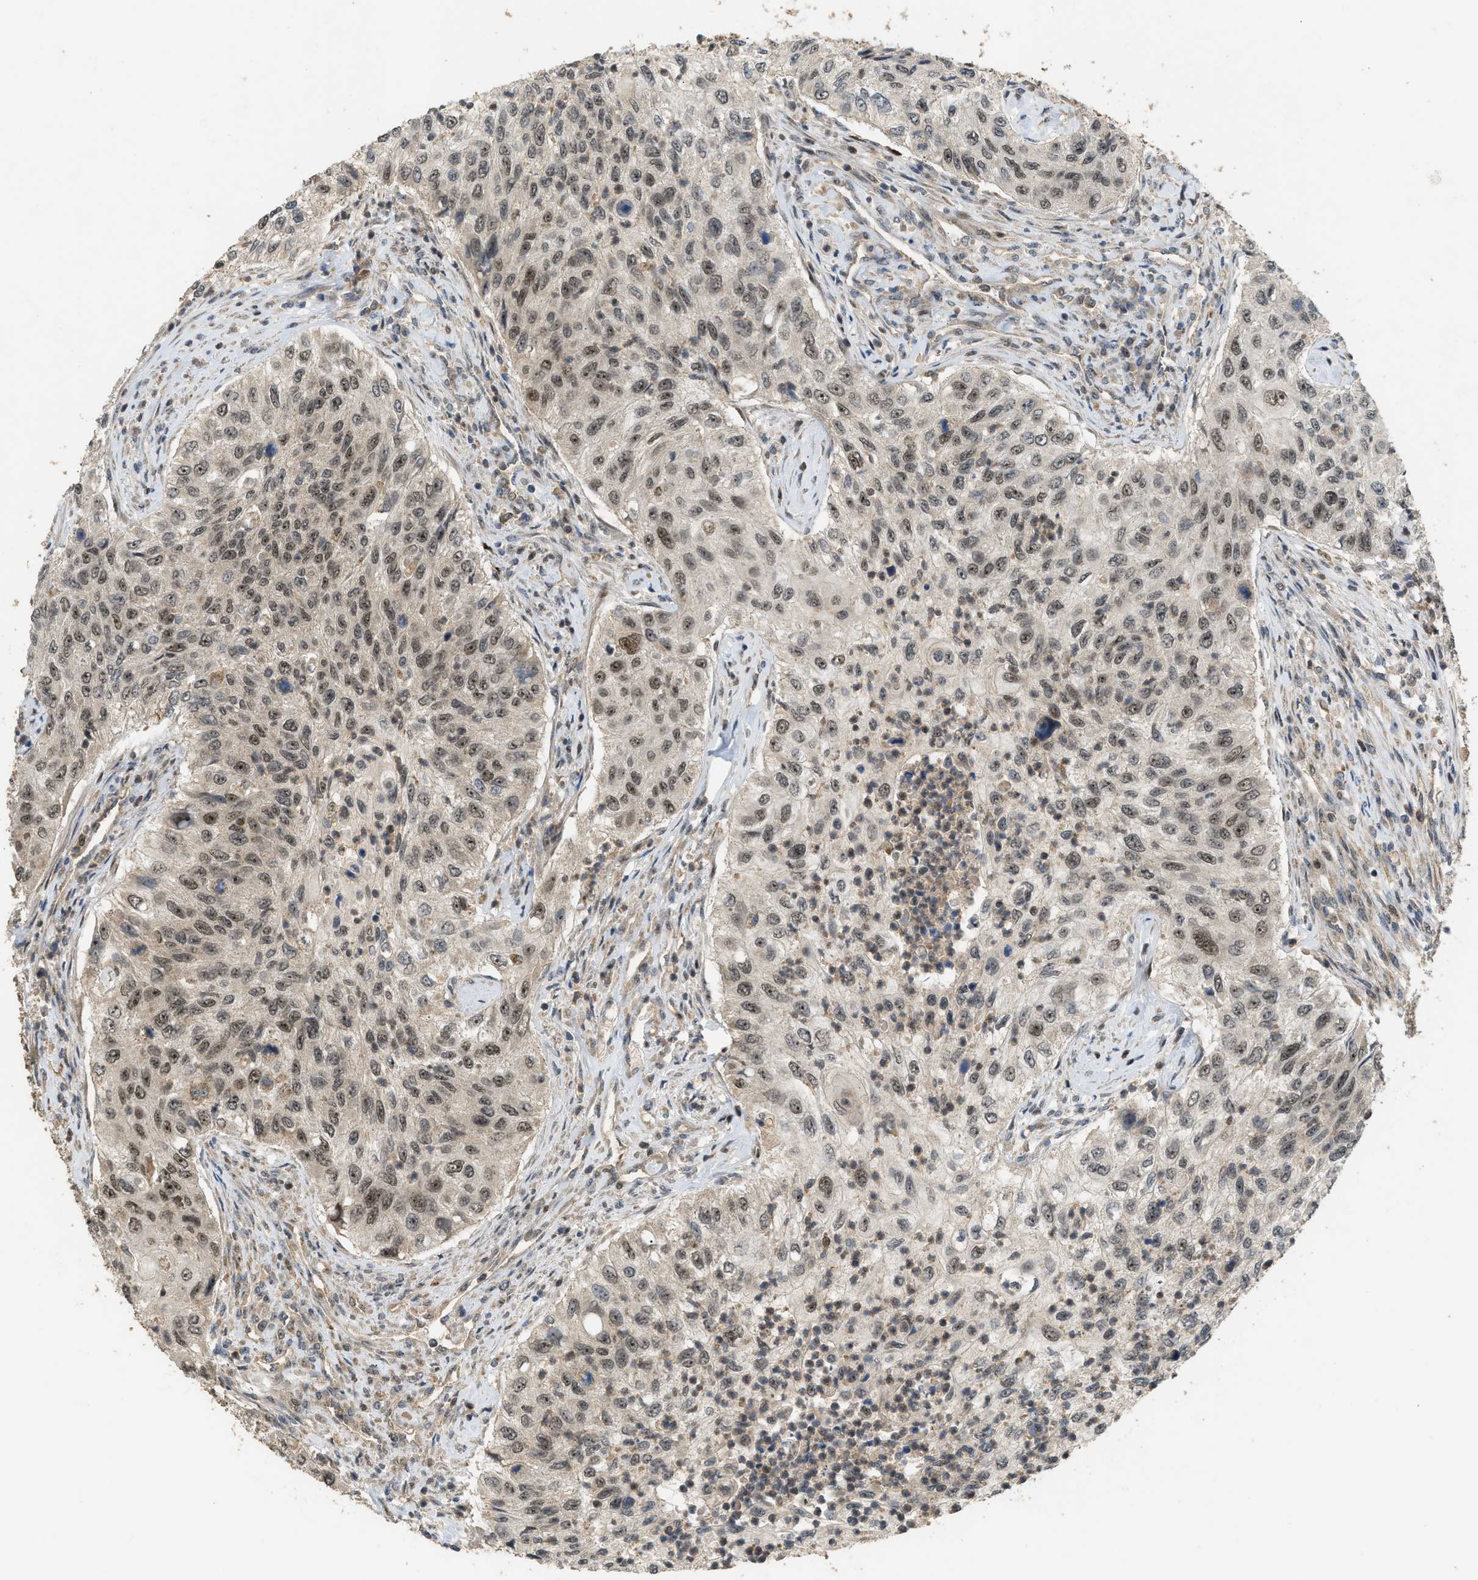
{"staining": {"intensity": "moderate", "quantity": ">75%", "location": "nuclear"}, "tissue": "urothelial cancer", "cell_type": "Tumor cells", "image_type": "cancer", "snomed": [{"axis": "morphology", "description": "Urothelial carcinoma, High grade"}, {"axis": "topography", "description": "Urinary bladder"}], "caption": "Protein expression by immunohistochemistry exhibits moderate nuclear expression in approximately >75% of tumor cells in urothelial cancer.", "gene": "GET1", "patient": {"sex": "female", "age": 60}}